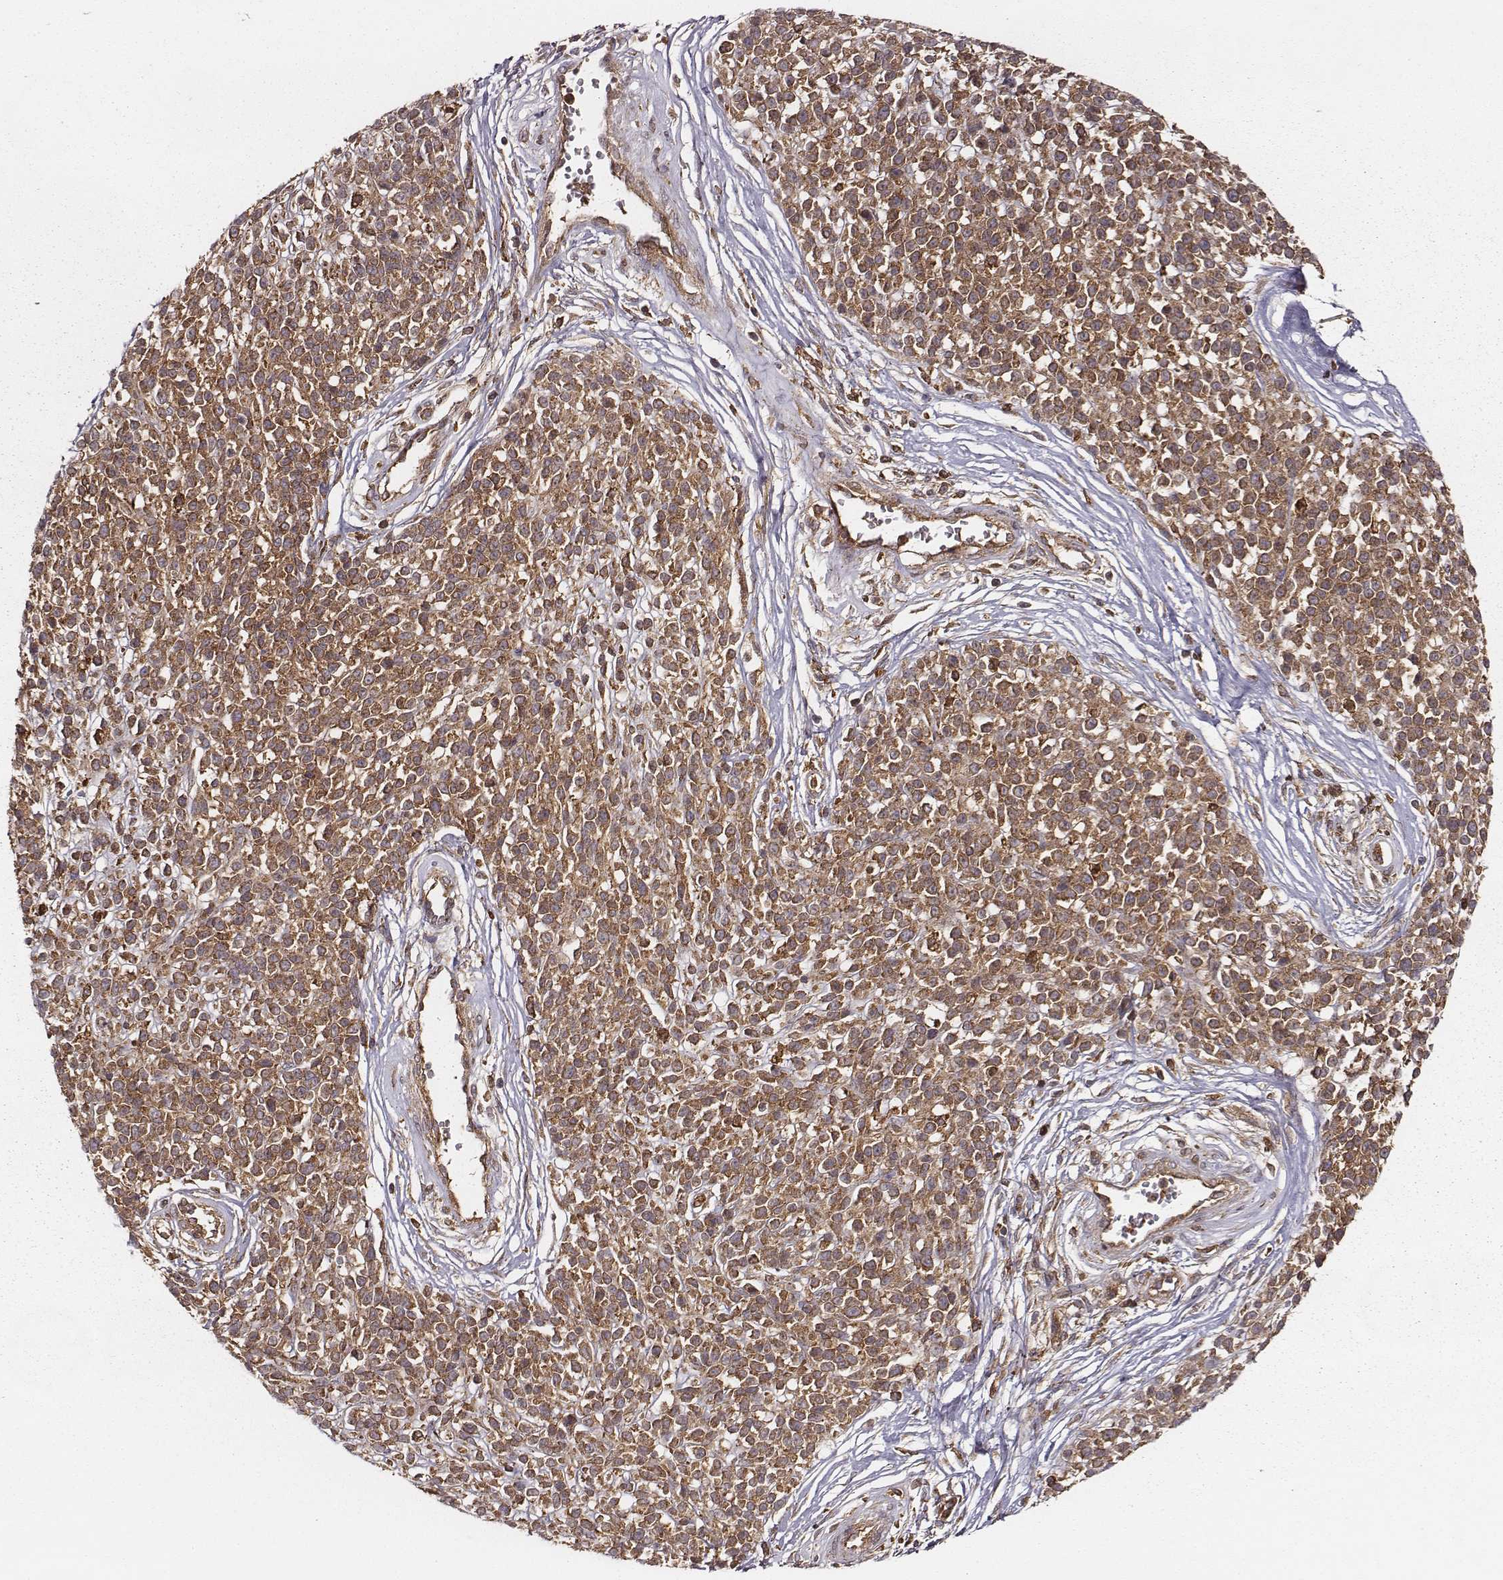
{"staining": {"intensity": "strong", "quantity": ">75%", "location": "cytoplasmic/membranous"}, "tissue": "melanoma", "cell_type": "Tumor cells", "image_type": "cancer", "snomed": [{"axis": "morphology", "description": "Malignant melanoma, NOS"}, {"axis": "topography", "description": "Skin"}, {"axis": "topography", "description": "Skin of trunk"}], "caption": "Melanoma stained for a protein (brown) displays strong cytoplasmic/membranous positive positivity in approximately >75% of tumor cells.", "gene": "VPS26A", "patient": {"sex": "male", "age": 74}}